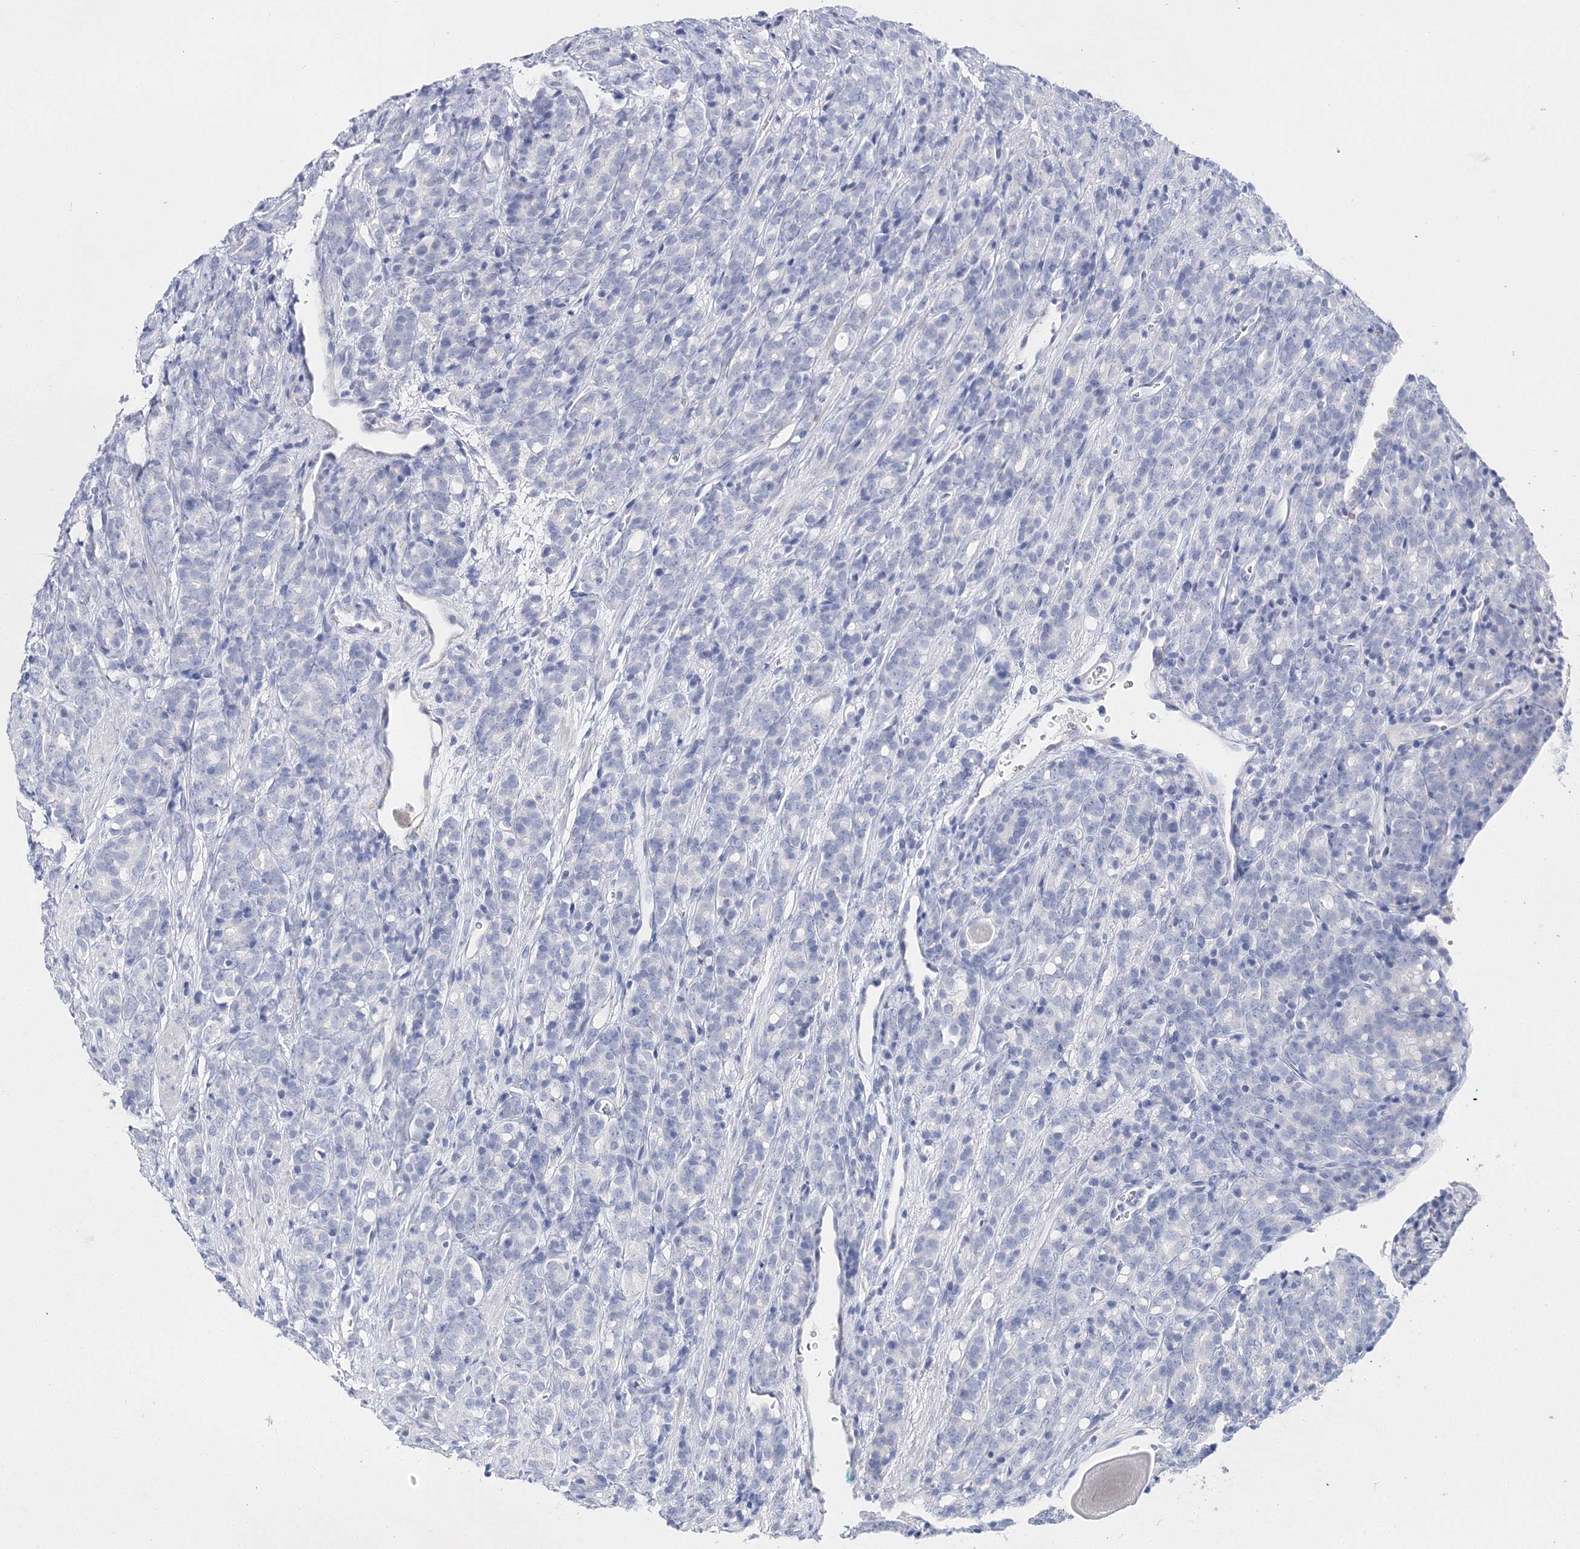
{"staining": {"intensity": "negative", "quantity": "none", "location": "none"}, "tissue": "prostate cancer", "cell_type": "Tumor cells", "image_type": "cancer", "snomed": [{"axis": "morphology", "description": "Adenocarcinoma, High grade"}, {"axis": "topography", "description": "Prostate"}], "caption": "Protein analysis of prostate cancer shows no significant positivity in tumor cells. (Immunohistochemistry (ihc), brightfield microscopy, high magnification).", "gene": "MYOZ2", "patient": {"sex": "male", "age": 62}}